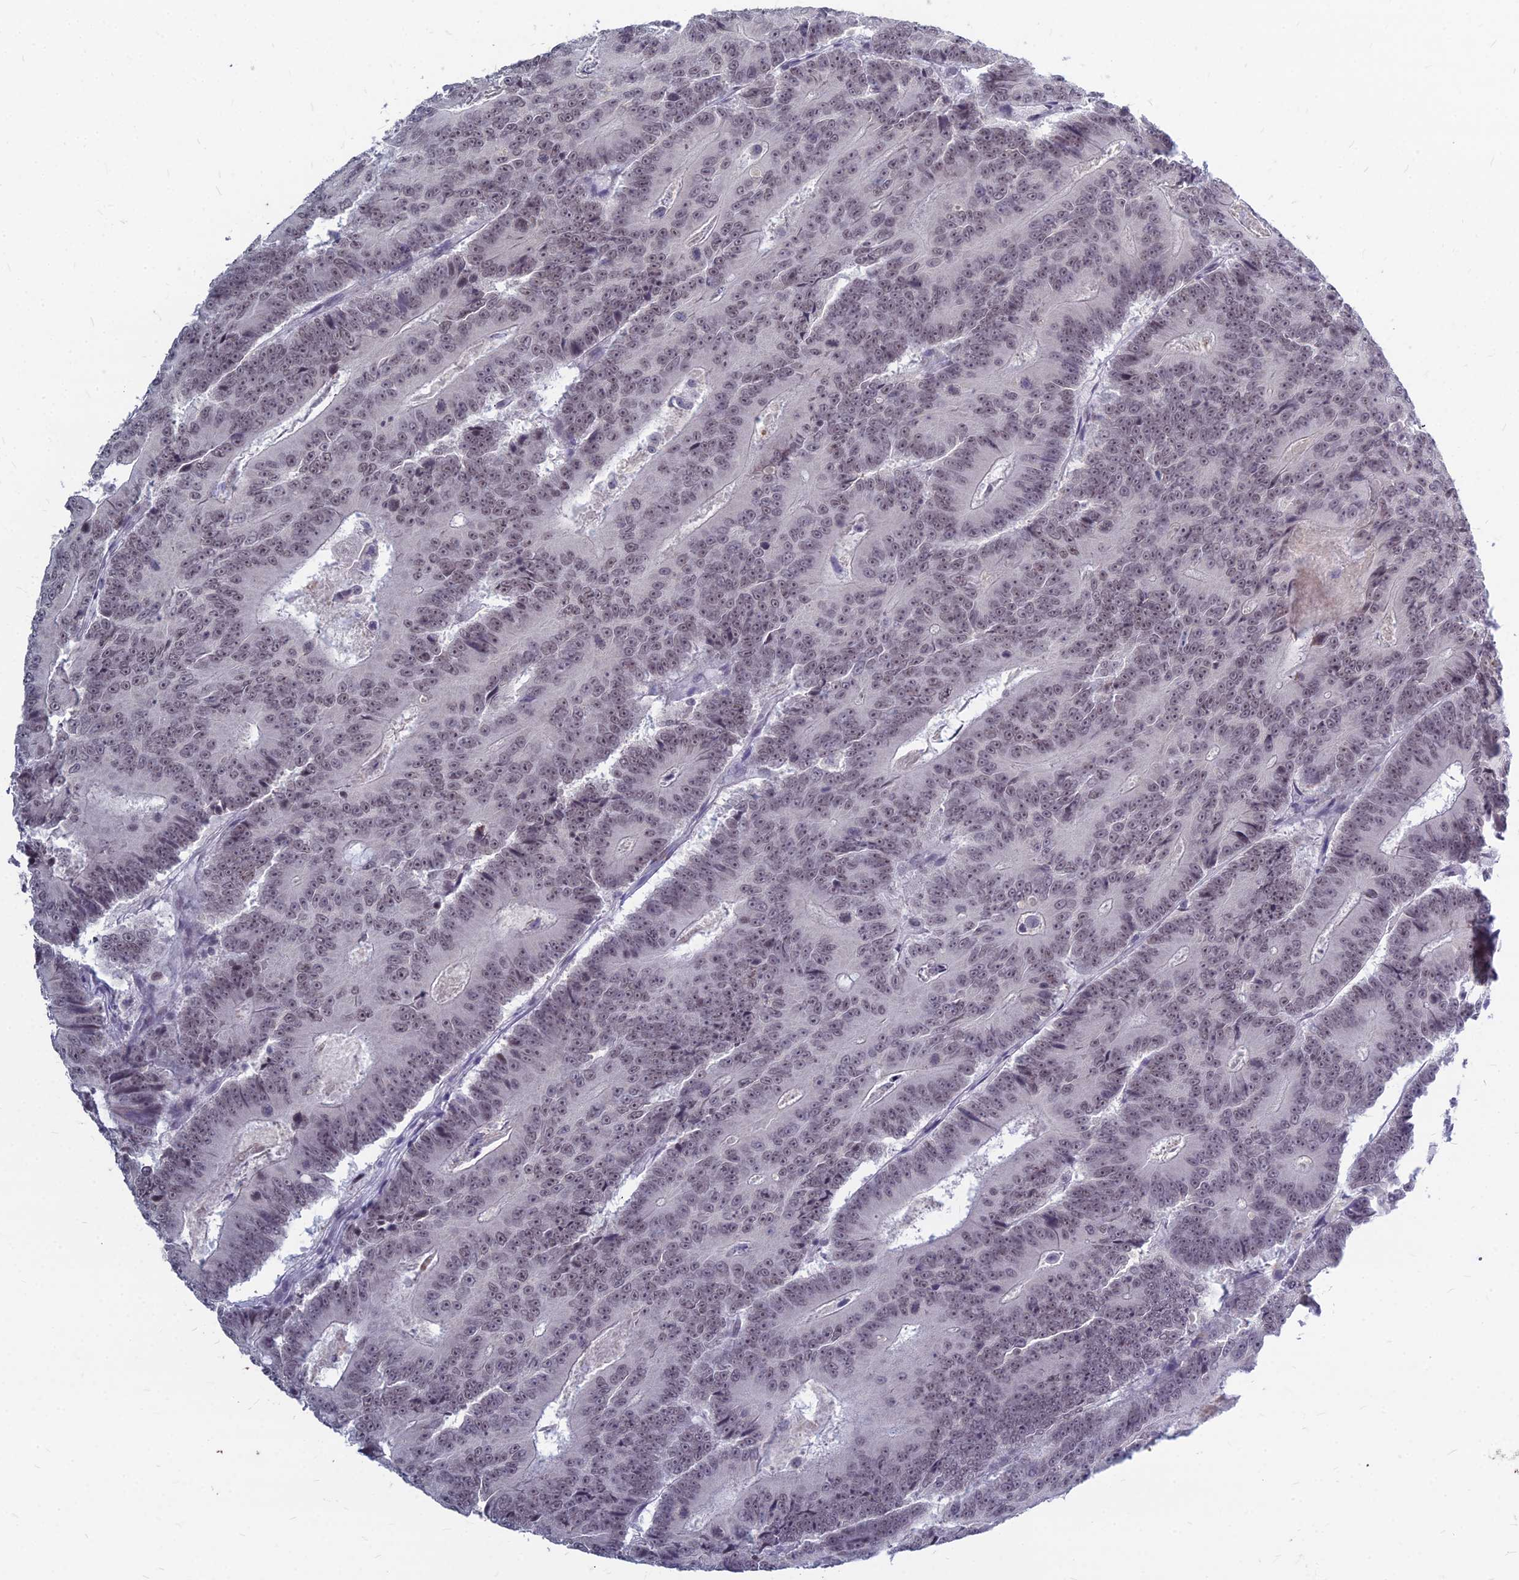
{"staining": {"intensity": "weak", "quantity": "25%-75%", "location": "nuclear"}, "tissue": "colorectal cancer", "cell_type": "Tumor cells", "image_type": "cancer", "snomed": [{"axis": "morphology", "description": "Adenocarcinoma, NOS"}, {"axis": "topography", "description": "Colon"}], "caption": "DAB (3,3'-diaminobenzidine) immunohistochemical staining of adenocarcinoma (colorectal) displays weak nuclear protein staining in approximately 25%-75% of tumor cells. (DAB IHC with brightfield microscopy, high magnification).", "gene": "KAT7", "patient": {"sex": "male", "age": 83}}